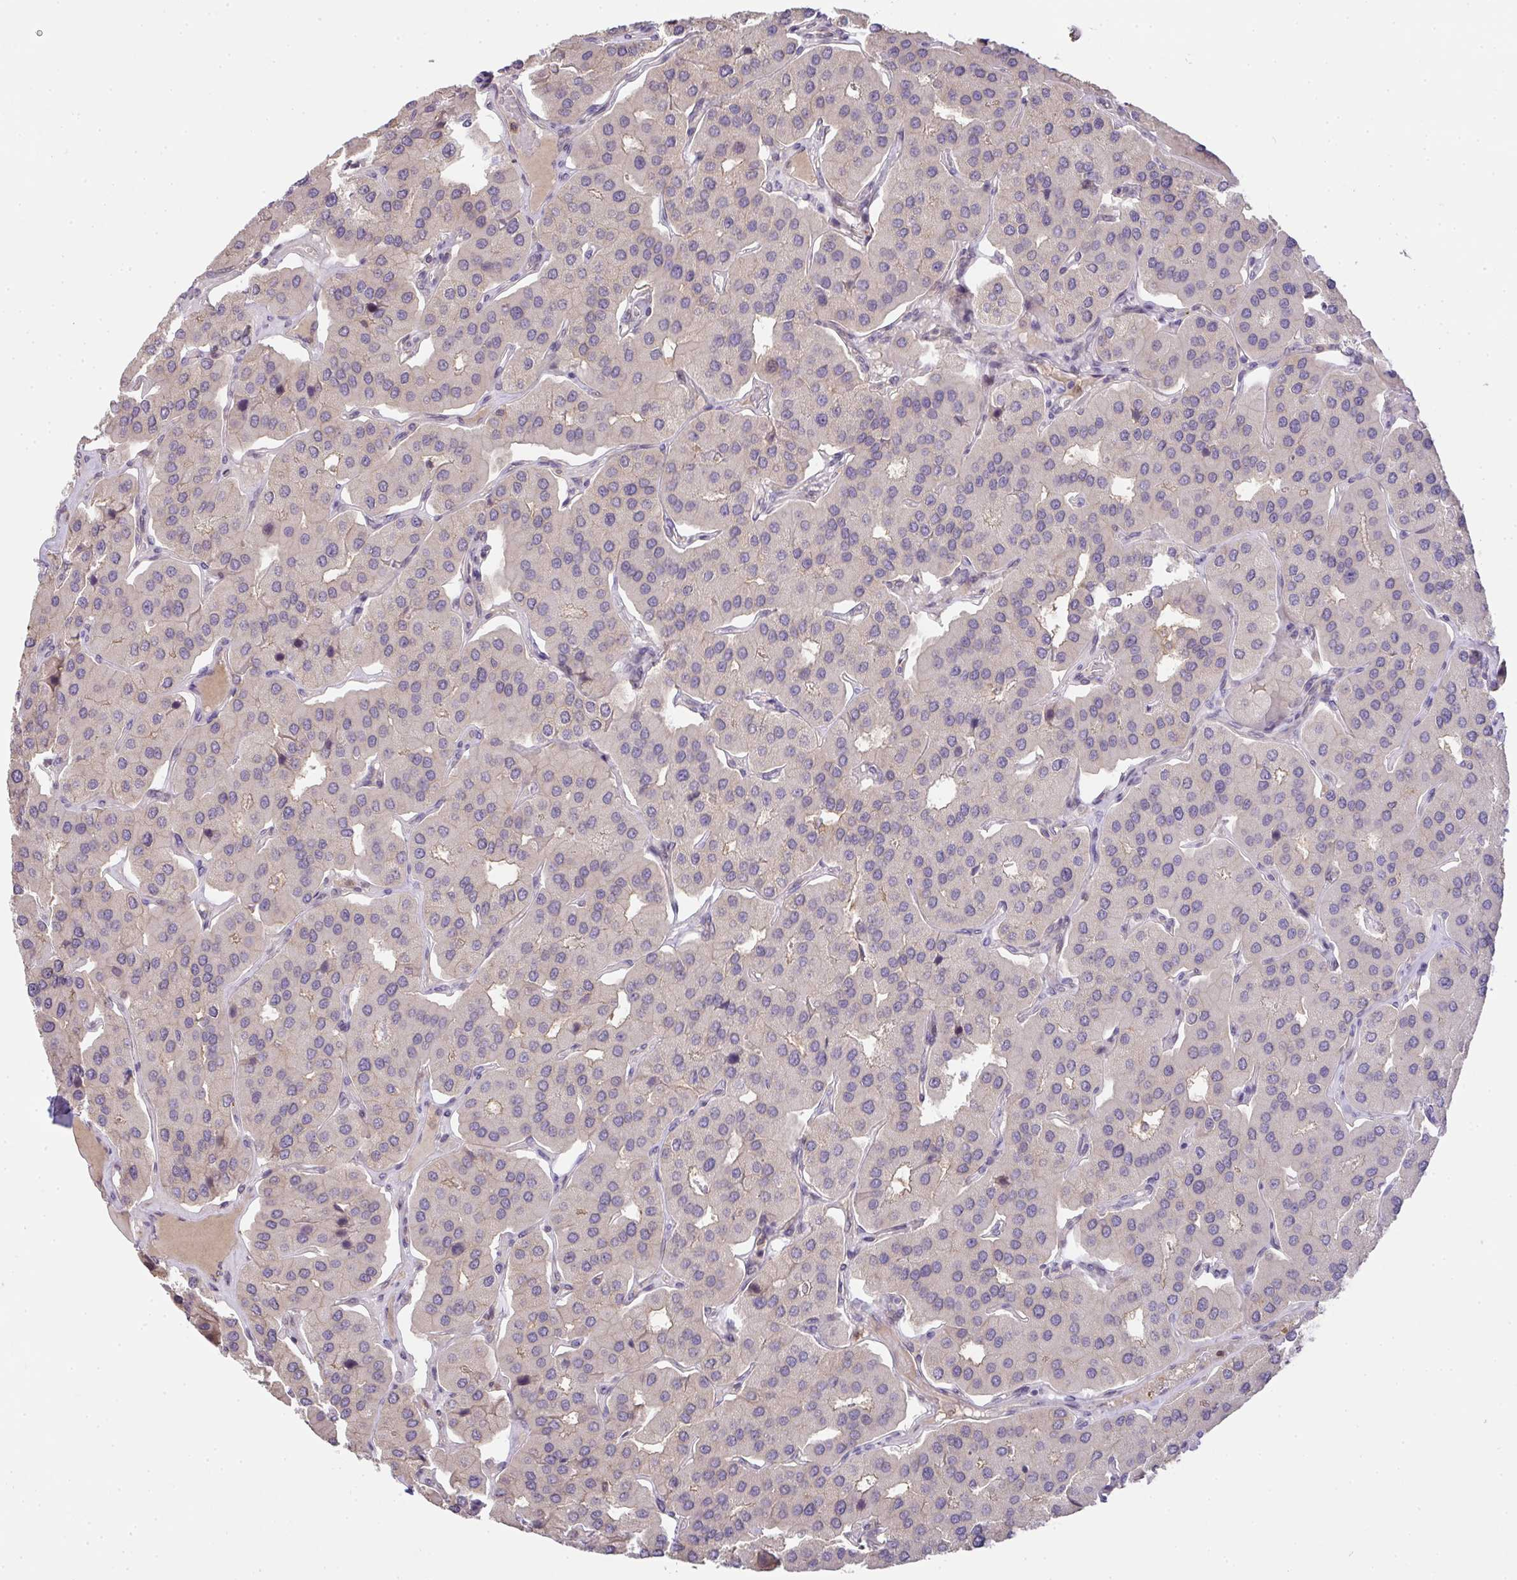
{"staining": {"intensity": "negative", "quantity": "none", "location": "none"}, "tissue": "parathyroid gland", "cell_type": "Glandular cells", "image_type": "normal", "snomed": [{"axis": "morphology", "description": "Normal tissue, NOS"}, {"axis": "morphology", "description": "Adenoma, NOS"}, {"axis": "topography", "description": "Parathyroid gland"}], "caption": "Parathyroid gland was stained to show a protein in brown. There is no significant staining in glandular cells. (DAB immunohistochemistry (IHC) visualized using brightfield microscopy, high magnification).", "gene": "EEF1AKMT1", "patient": {"sex": "female", "age": 86}}